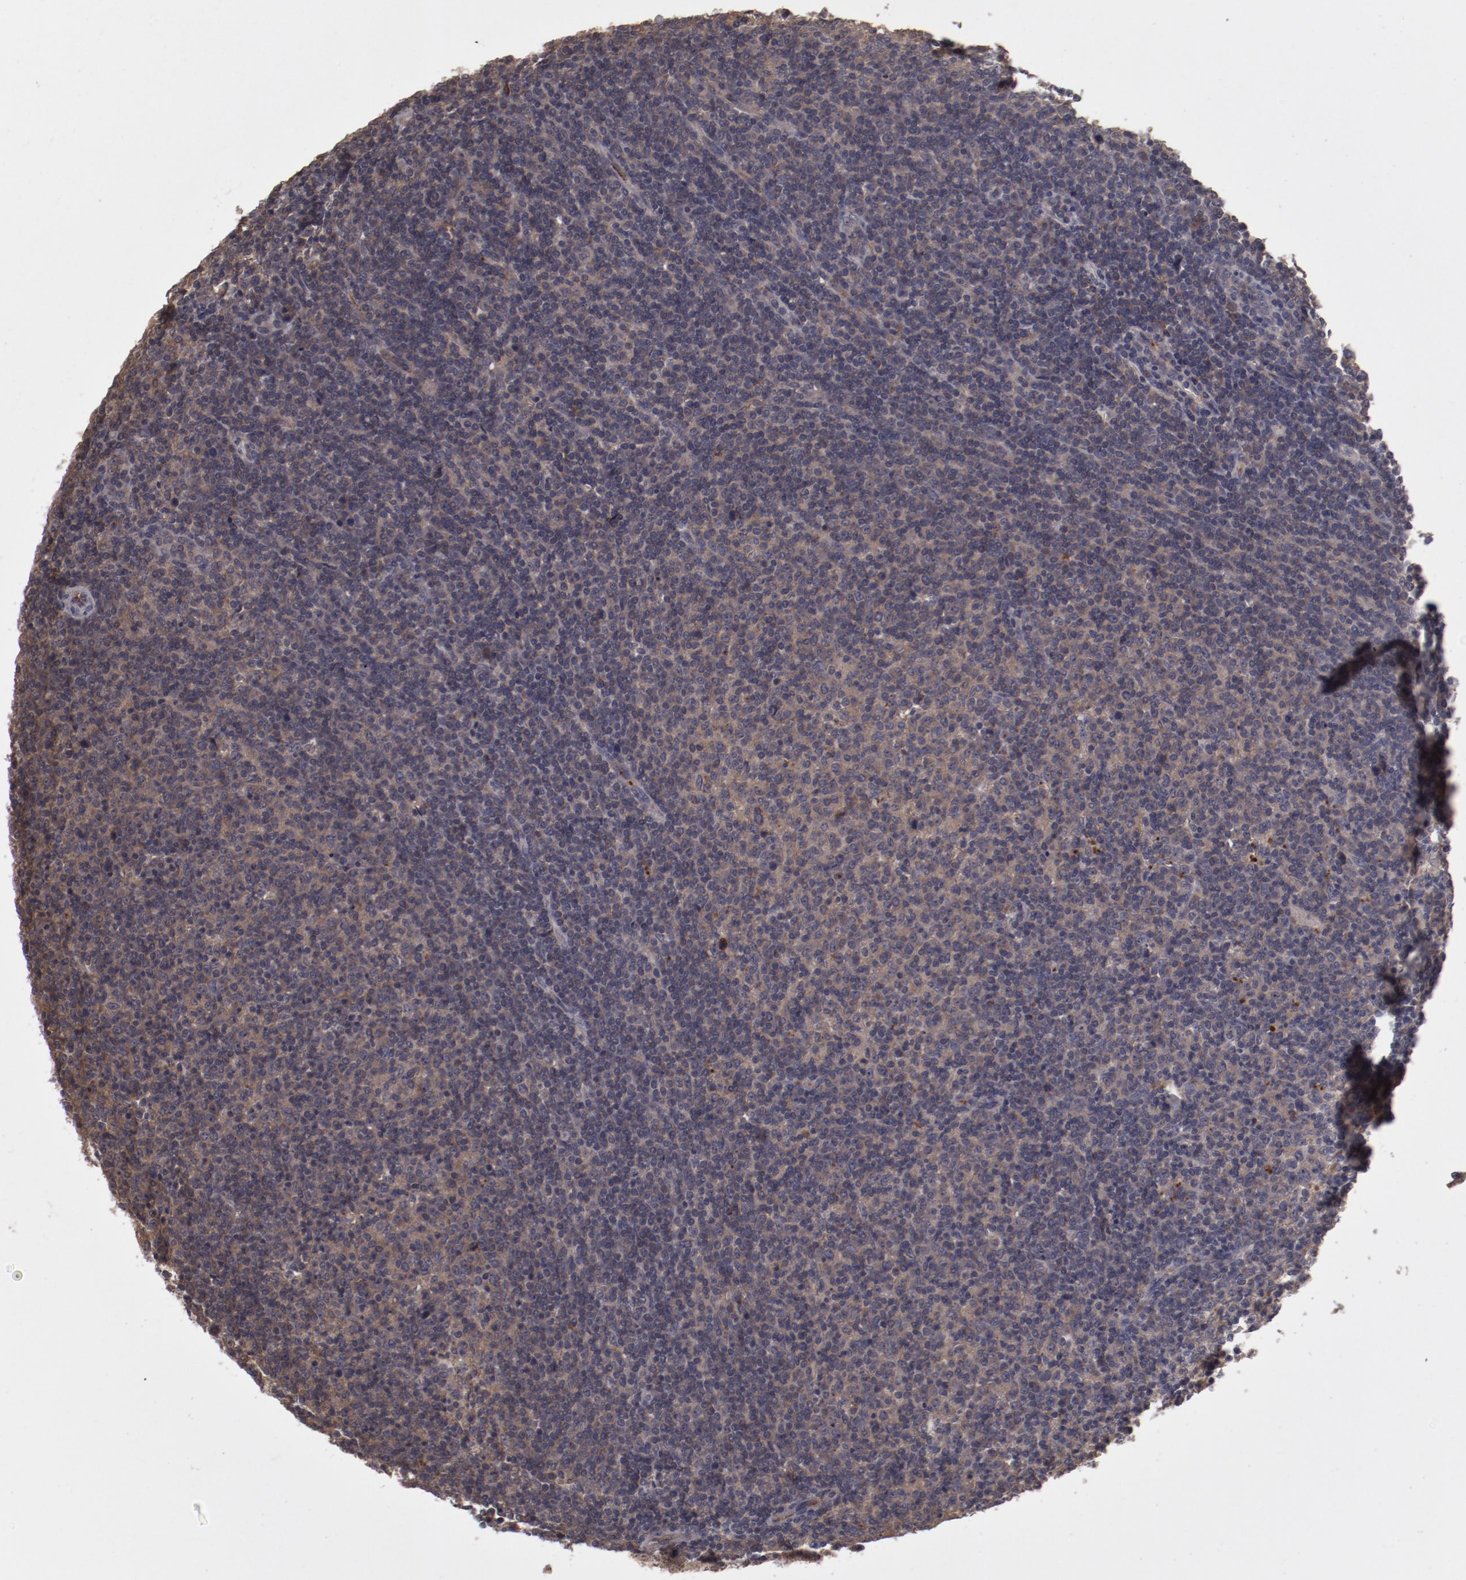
{"staining": {"intensity": "weak", "quantity": ">75%", "location": "cytoplasmic/membranous"}, "tissue": "lymphoma", "cell_type": "Tumor cells", "image_type": "cancer", "snomed": [{"axis": "morphology", "description": "Malignant lymphoma, non-Hodgkin's type, Low grade"}, {"axis": "topography", "description": "Lymph node"}], "caption": "High-magnification brightfield microscopy of low-grade malignant lymphoma, non-Hodgkin's type stained with DAB (brown) and counterstained with hematoxylin (blue). tumor cells exhibit weak cytoplasmic/membranous positivity is present in about>75% of cells.", "gene": "CP", "patient": {"sex": "male", "age": 70}}